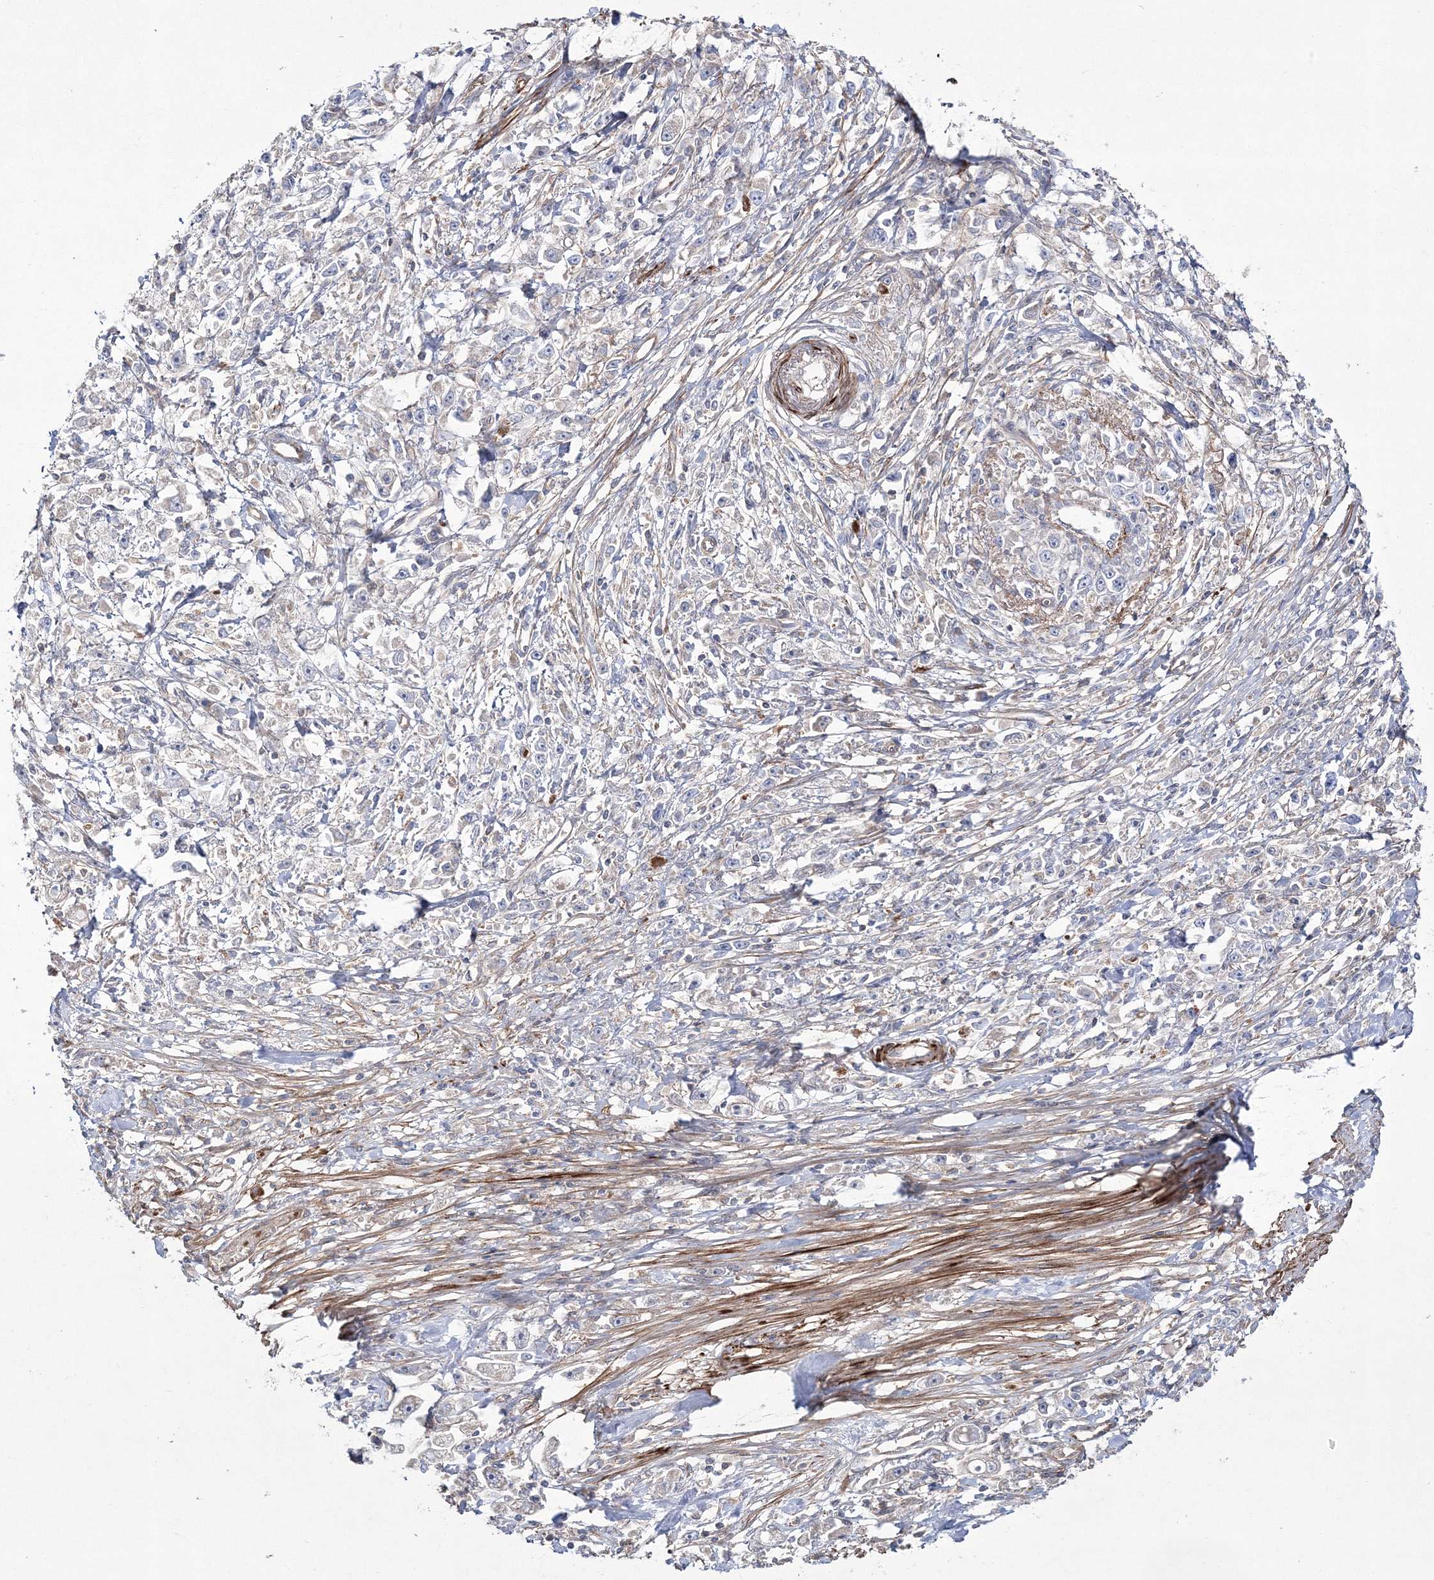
{"staining": {"intensity": "negative", "quantity": "none", "location": "none"}, "tissue": "stomach cancer", "cell_type": "Tumor cells", "image_type": "cancer", "snomed": [{"axis": "morphology", "description": "Adenocarcinoma, NOS"}, {"axis": "topography", "description": "Stomach"}], "caption": "Protein analysis of stomach adenocarcinoma displays no significant staining in tumor cells. (DAB (3,3'-diaminobenzidine) immunohistochemistry (IHC) with hematoxylin counter stain).", "gene": "ZSWIM6", "patient": {"sex": "female", "age": 59}}